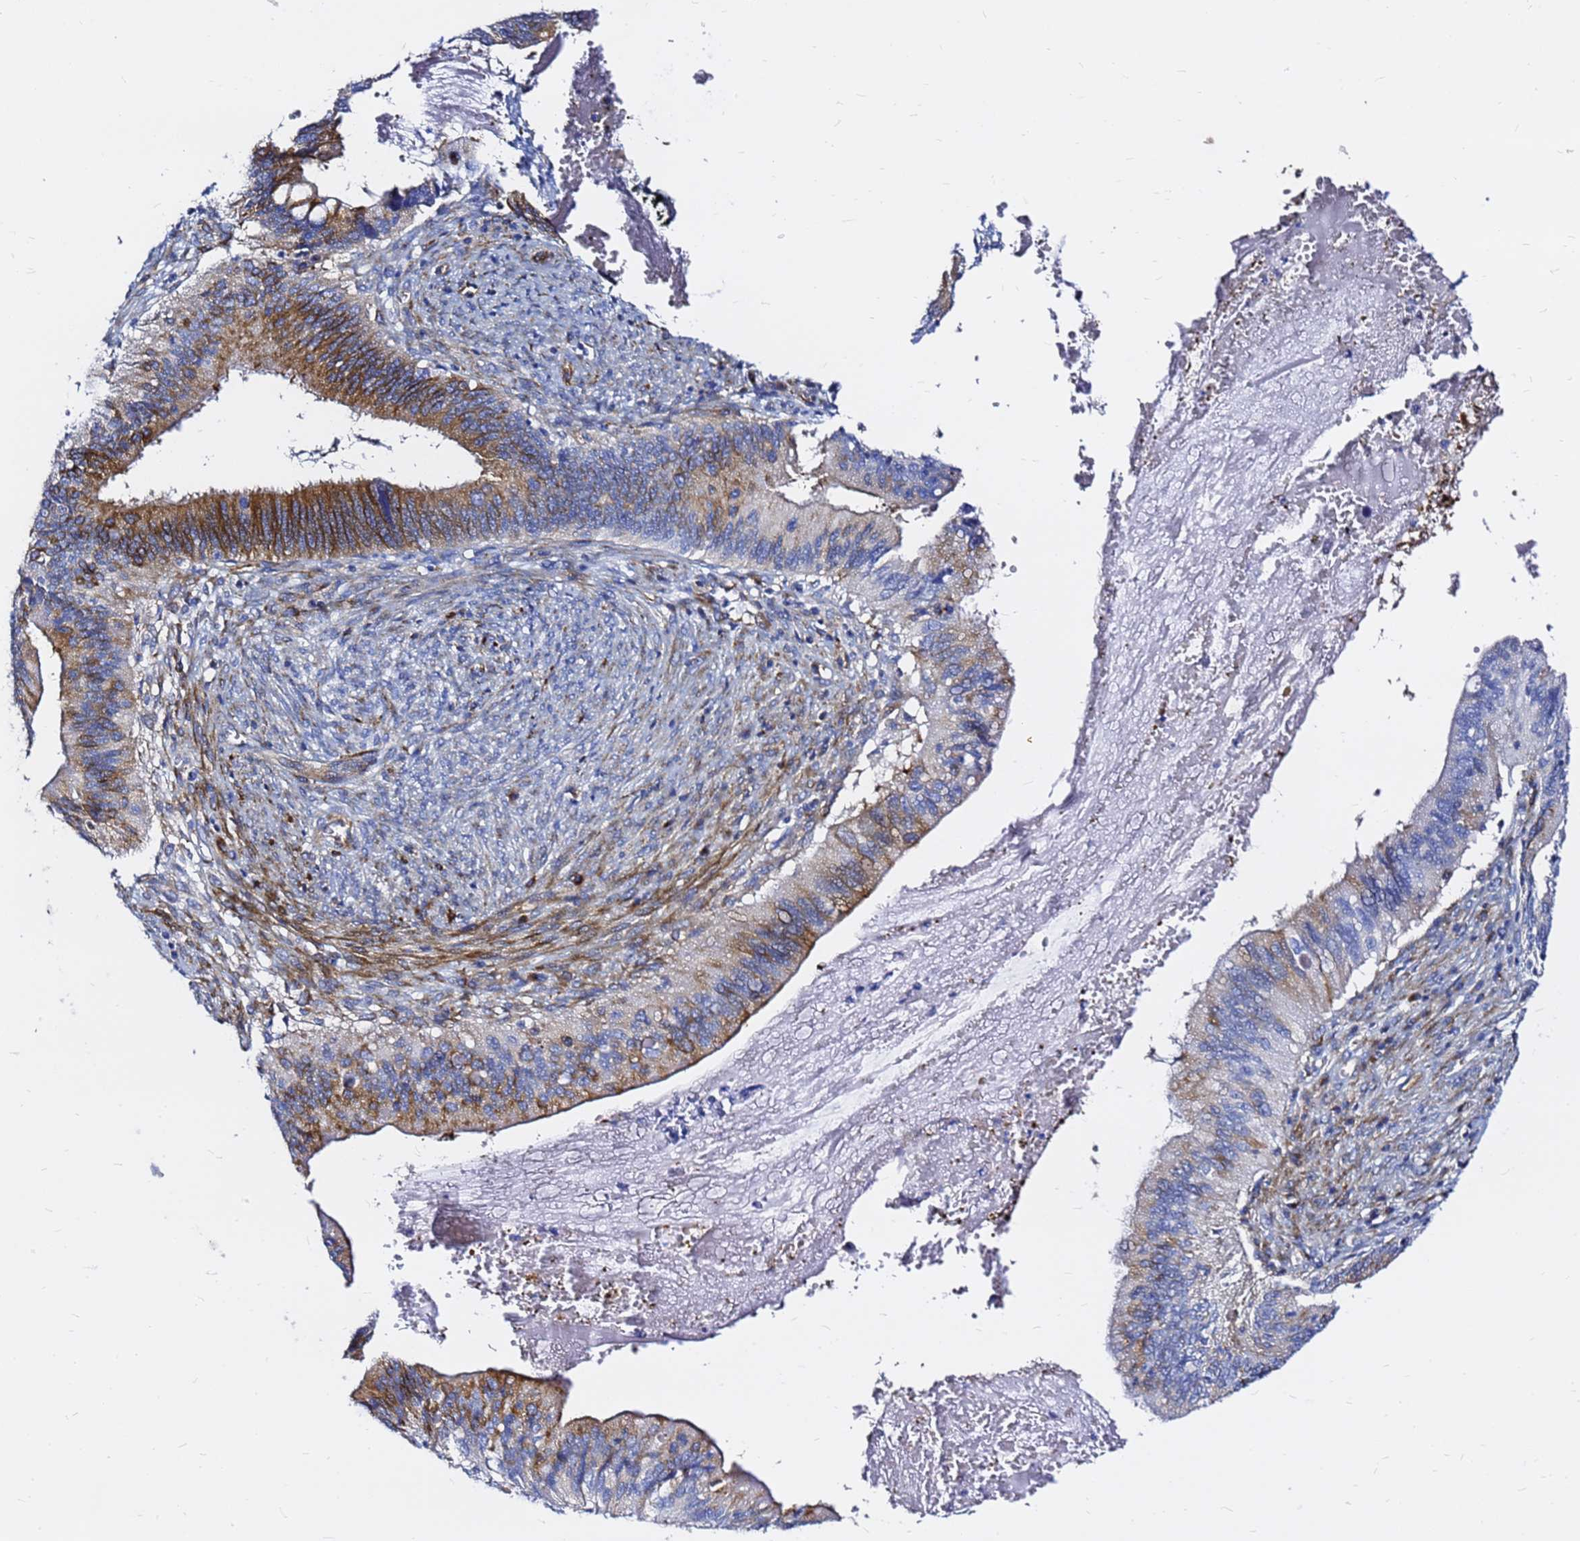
{"staining": {"intensity": "strong", "quantity": "25%-75%", "location": "cytoplasmic/membranous"}, "tissue": "cervical cancer", "cell_type": "Tumor cells", "image_type": "cancer", "snomed": [{"axis": "morphology", "description": "Adenocarcinoma, NOS"}, {"axis": "topography", "description": "Cervix"}], "caption": "An immunohistochemistry histopathology image of neoplastic tissue is shown. Protein staining in brown shows strong cytoplasmic/membranous positivity in cervical cancer (adenocarcinoma) within tumor cells.", "gene": "TUBA8", "patient": {"sex": "female", "age": 42}}